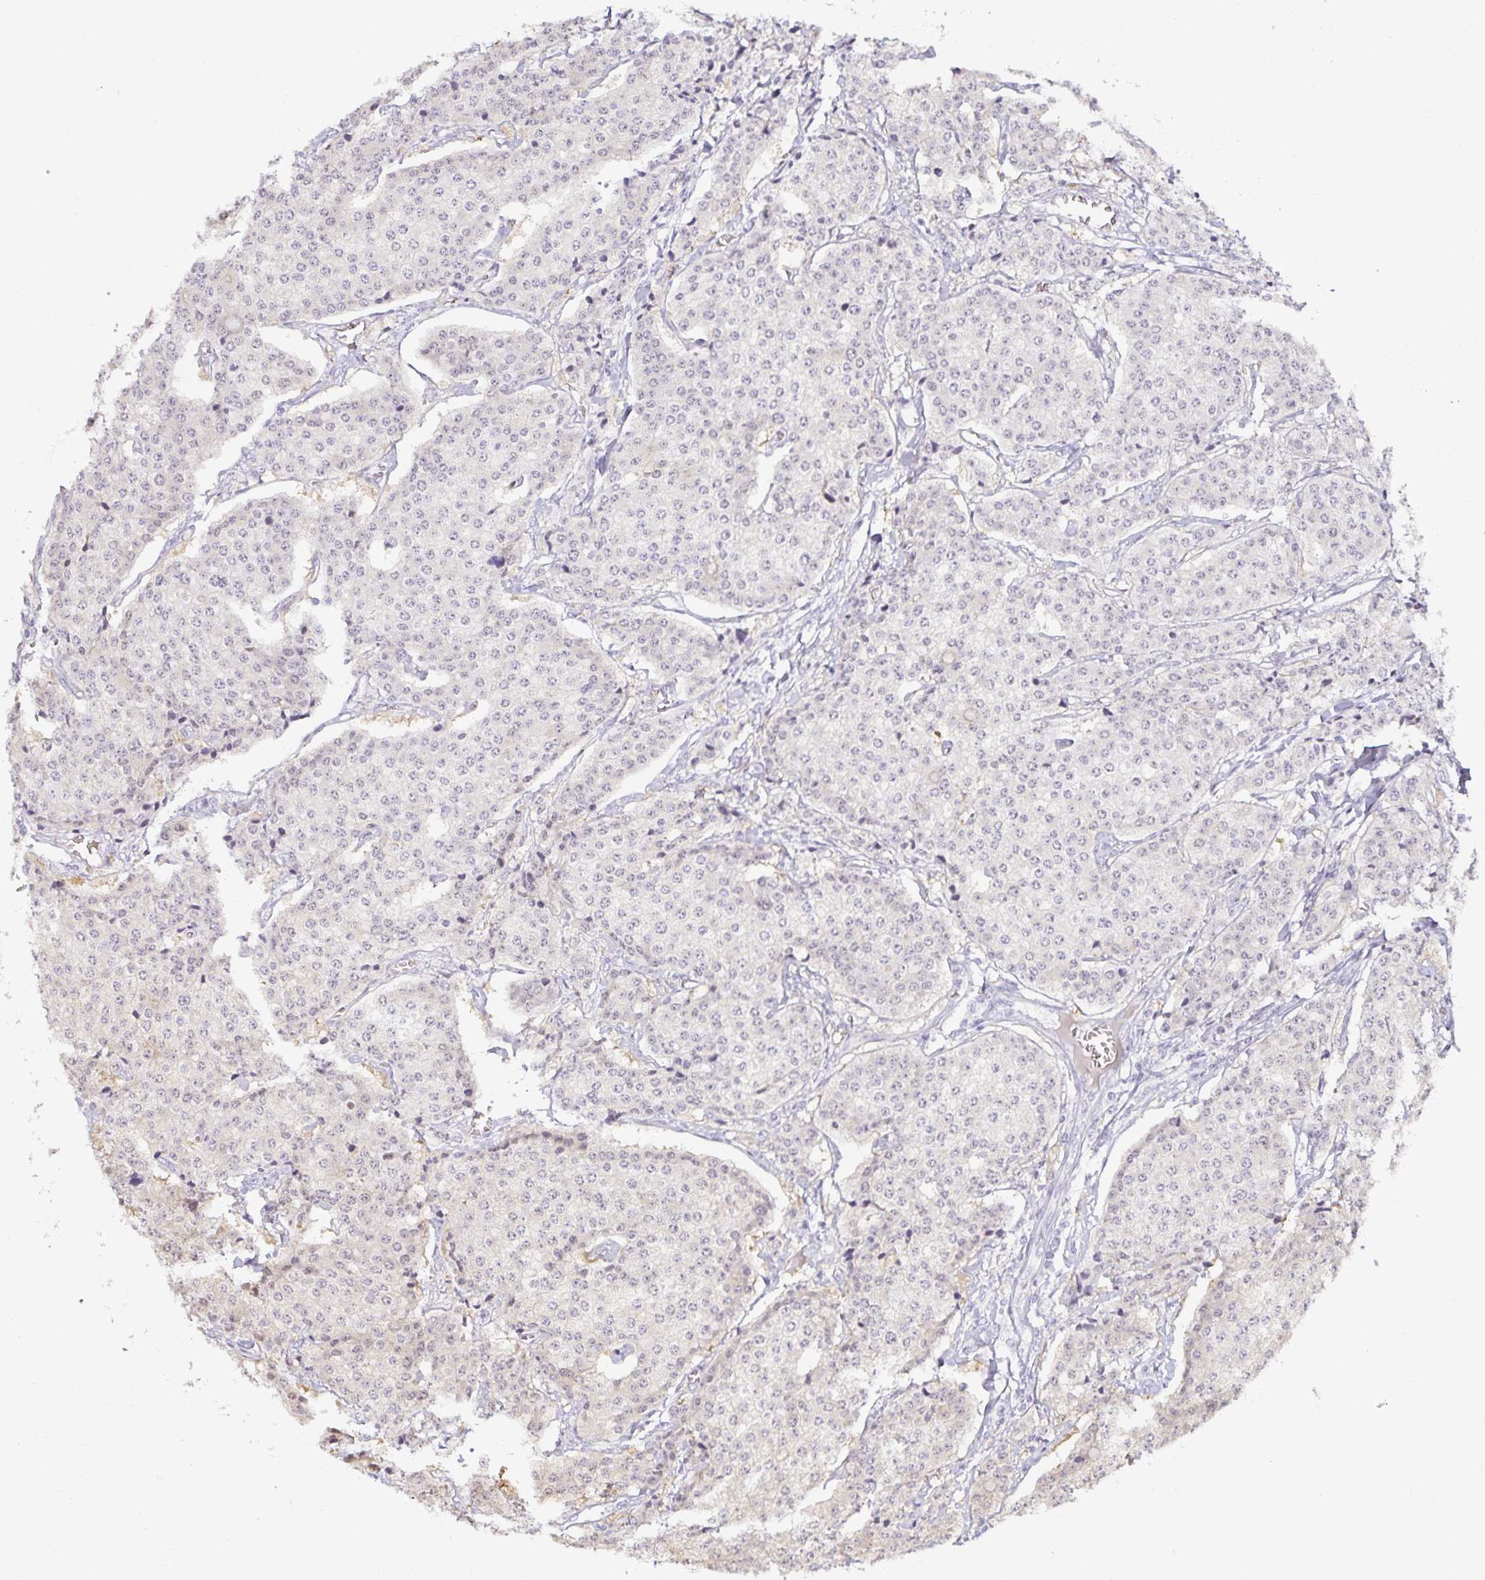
{"staining": {"intensity": "weak", "quantity": "<25%", "location": "cytoplasmic/membranous,nuclear"}, "tissue": "carcinoid", "cell_type": "Tumor cells", "image_type": "cancer", "snomed": [{"axis": "morphology", "description": "Carcinoid, malignant, NOS"}, {"axis": "topography", "description": "Small intestine"}], "caption": "Immunohistochemical staining of human malignant carcinoid shows no significant positivity in tumor cells.", "gene": "MON2", "patient": {"sex": "female", "age": 64}}